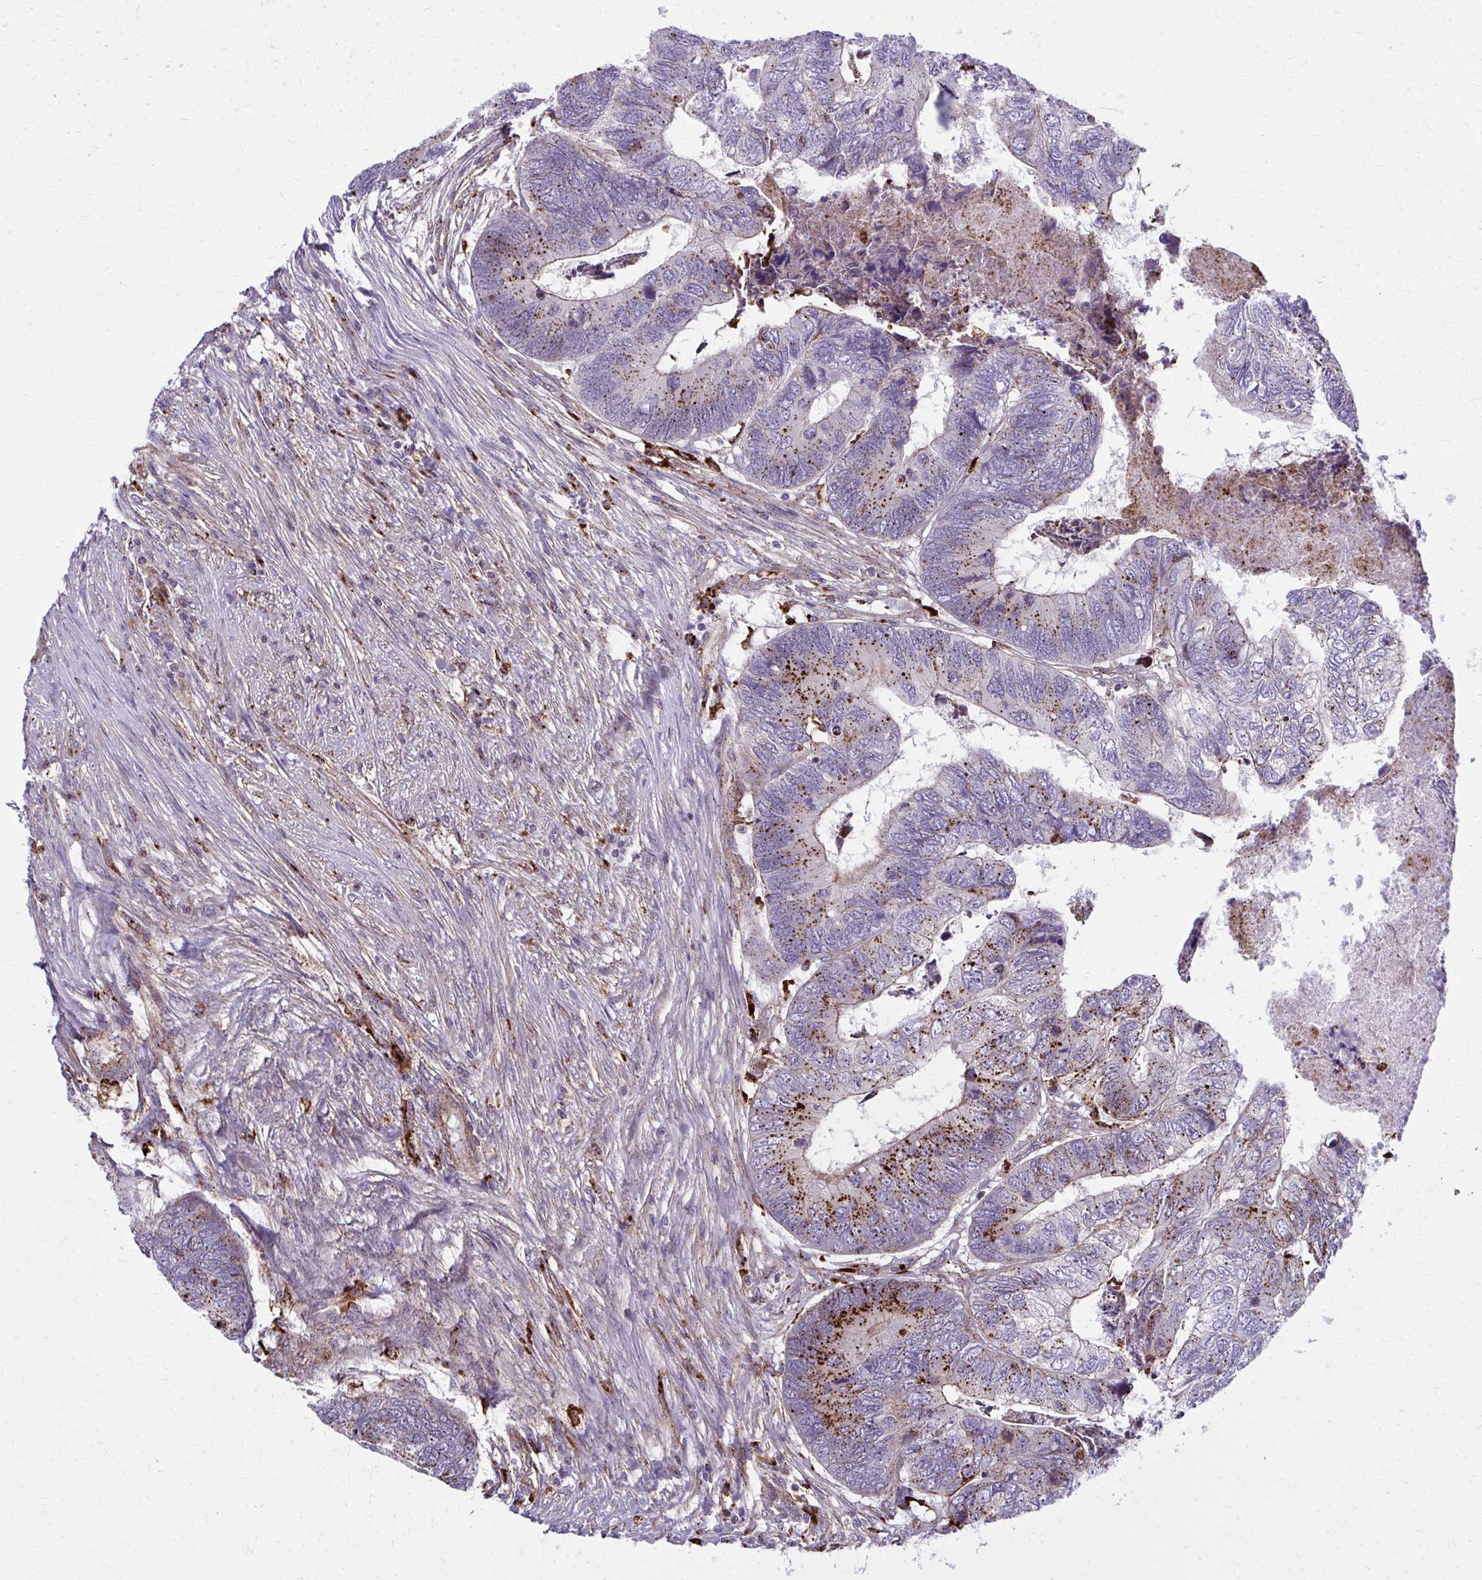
{"staining": {"intensity": "strong", "quantity": "25%-75%", "location": "cytoplasmic/membranous"}, "tissue": "colorectal cancer", "cell_type": "Tumor cells", "image_type": "cancer", "snomed": [{"axis": "morphology", "description": "Adenocarcinoma, NOS"}, {"axis": "topography", "description": "Colon"}], "caption": "Human colorectal adenocarcinoma stained for a protein (brown) shows strong cytoplasmic/membranous positive staining in approximately 25%-75% of tumor cells.", "gene": "LRRC4B", "patient": {"sex": "female", "age": 67}}